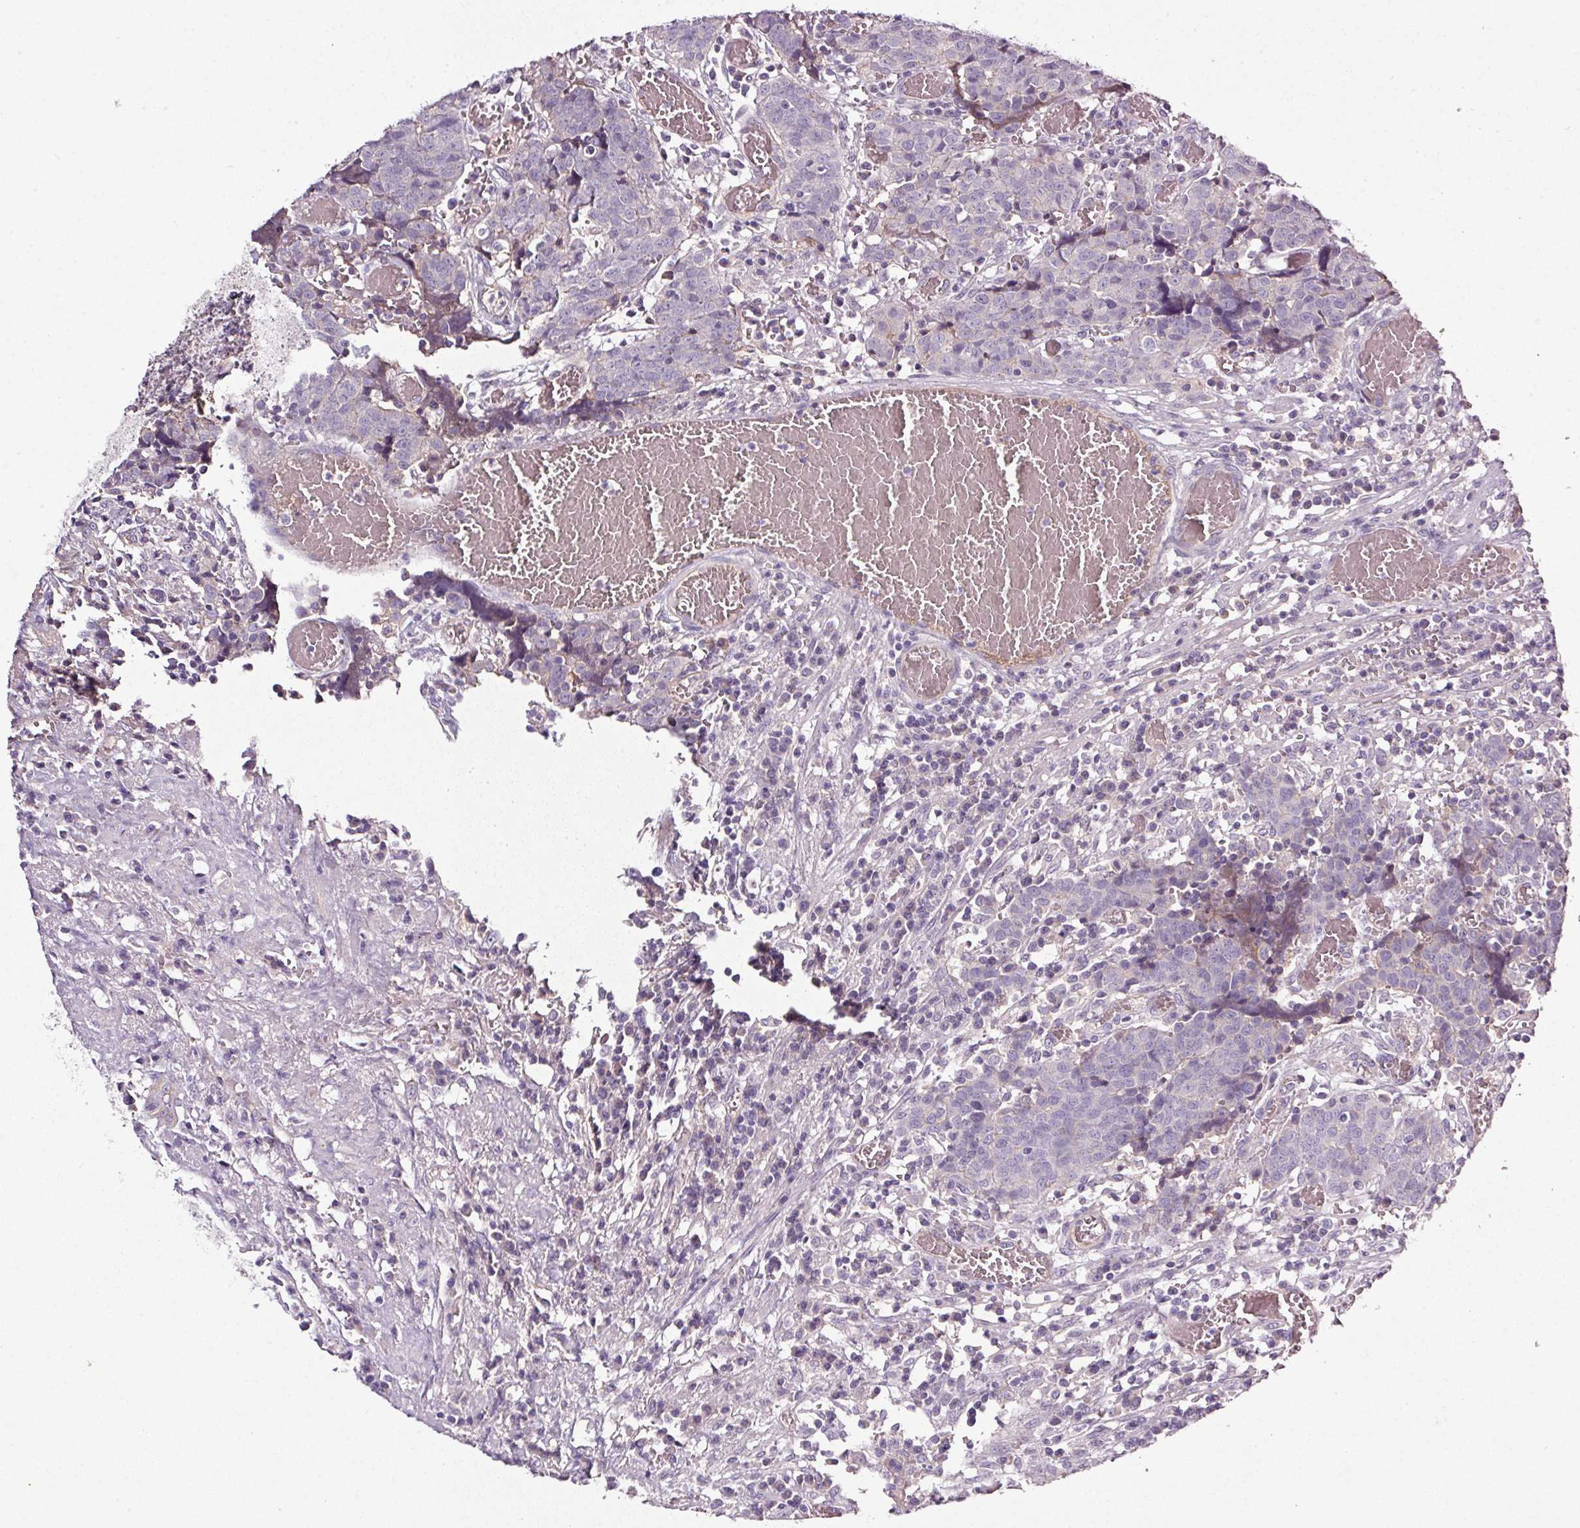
{"staining": {"intensity": "negative", "quantity": "none", "location": "none"}, "tissue": "prostate cancer", "cell_type": "Tumor cells", "image_type": "cancer", "snomed": [{"axis": "morphology", "description": "Adenocarcinoma, High grade"}, {"axis": "topography", "description": "Prostate and seminal vesicle, NOS"}], "caption": "Image shows no protein positivity in tumor cells of prostate cancer (high-grade adenocarcinoma) tissue. (DAB (3,3'-diaminobenzidine) IHC, high magnification).", "gene": "APOC4", "patient": {"sex": "male", "age": 60}}